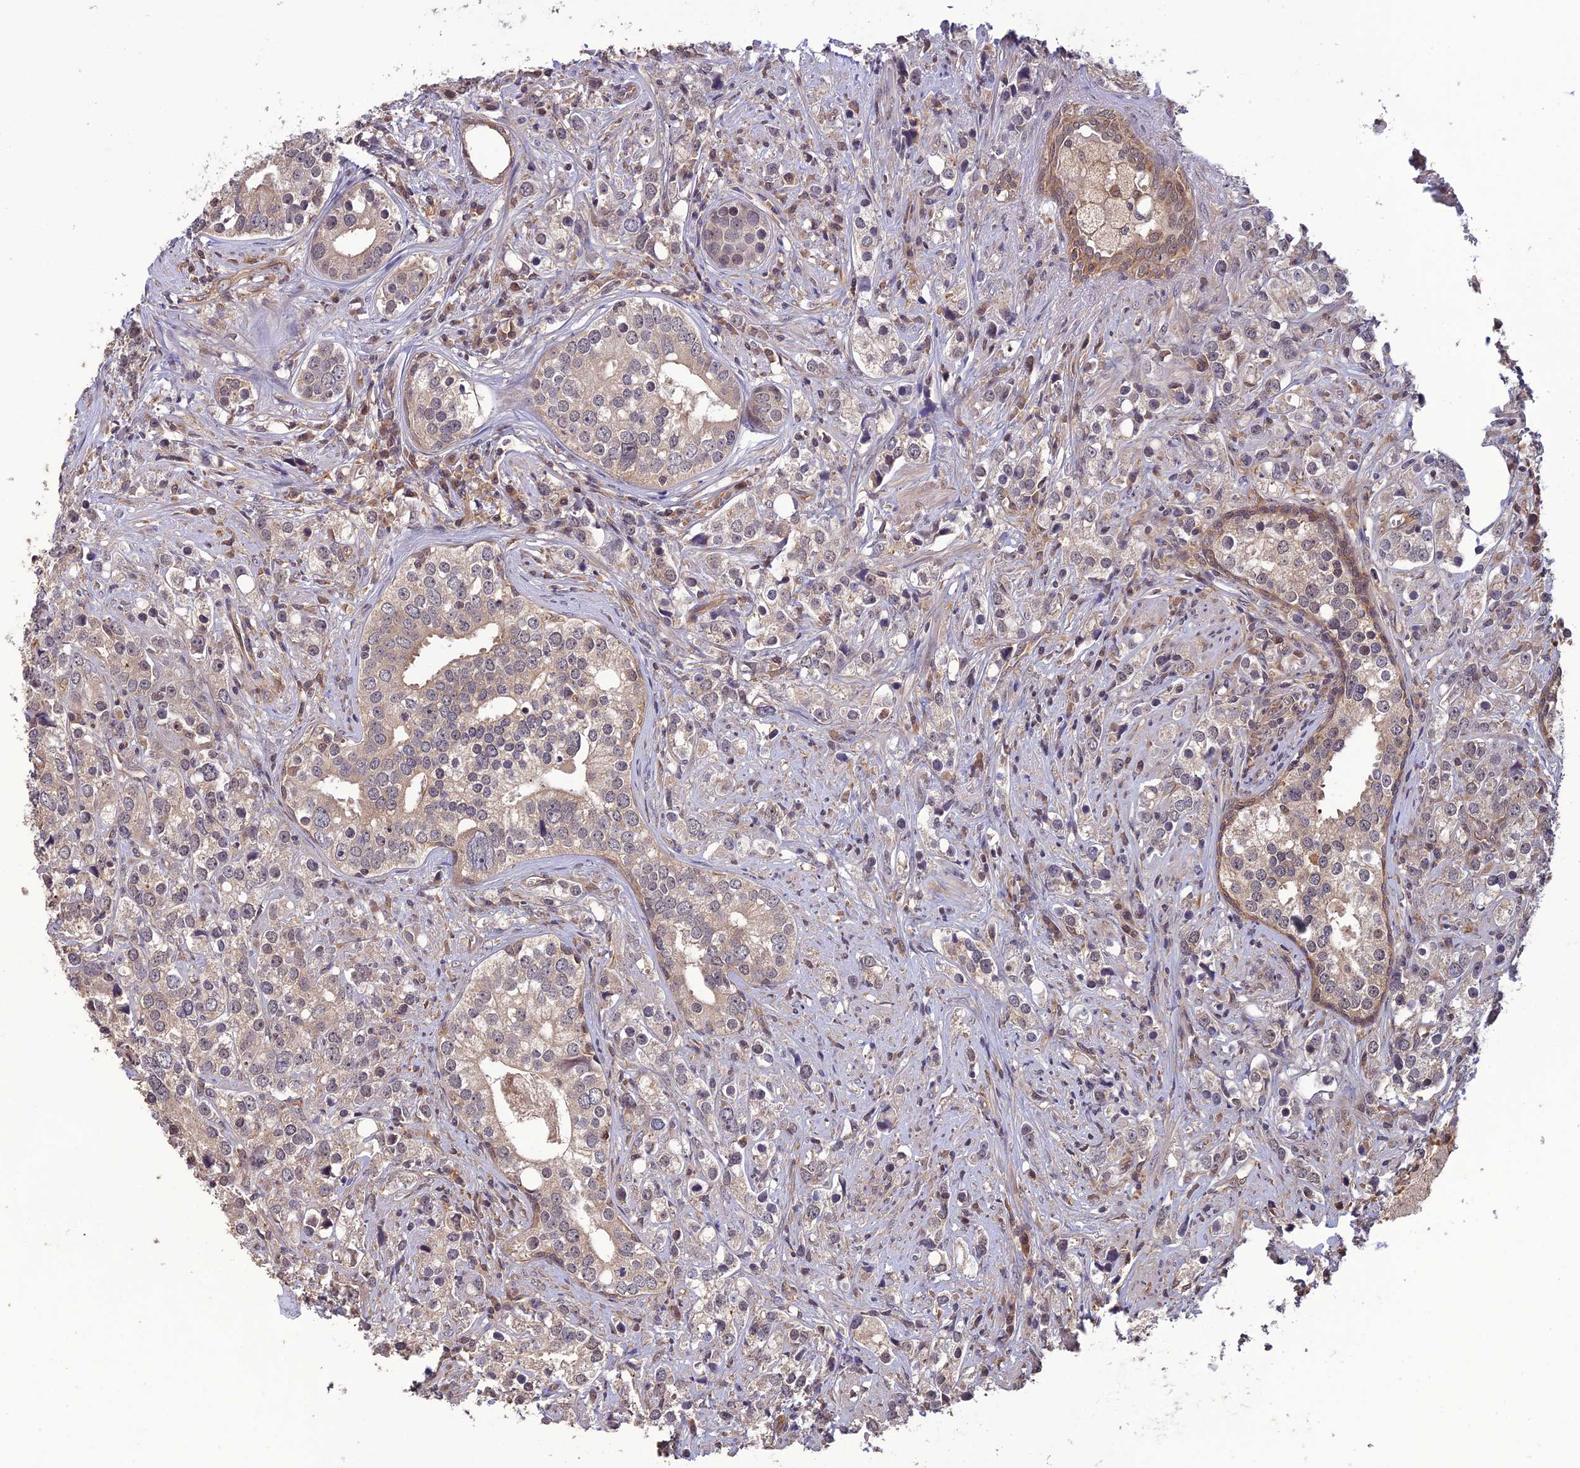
{"staining": {"intensity": "weak", "quantity": "<25%", "location": "cytoplasmic/membranous"}, "tissue": "prostate cancer", "cell_type": "Tumor cells", "image_type": "cancer", "snomed": [{"axis": "morphology", "description": "Adenocarcinoma, High grade"}, {"axis": "topography", "description": "Prostate"}], "caption": "A micrograph of prostate cancer (adenocarcinoma (high-grade)) stained for a protein demonstrates no brown staining in tumor cells.", "gene": "LIN37", "patient": {"sex": "male", "age": 71}}